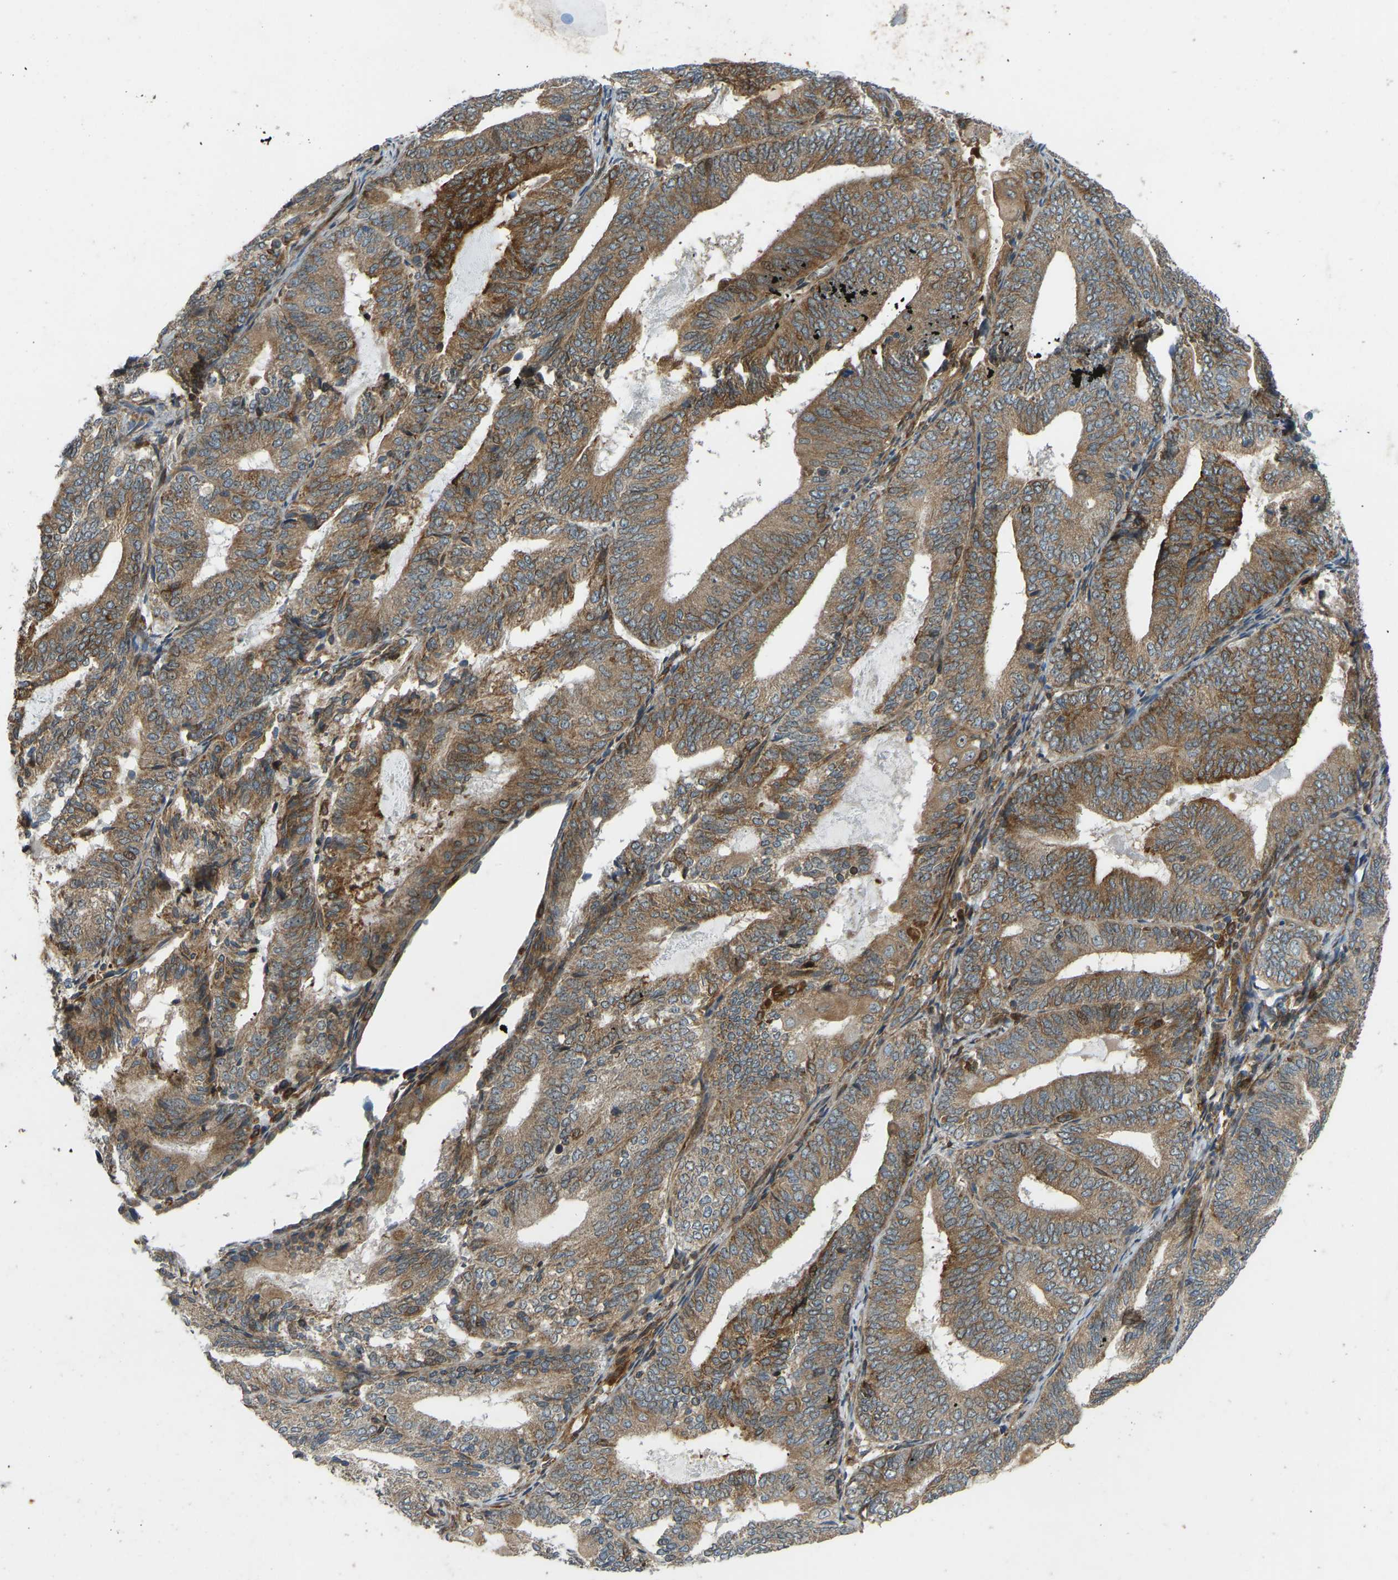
{"staining": {"intensity": "strong", "quantity": ">75%", "location": "cytoplasmic/membranous"}, "tissue": "endometrial cancer", "cell_type": "Tumor cells", "image_type": "cancer", "snomed": [{"axis": "morphology", "description": "Adenocarcinoma, NOS"}, {"axis": "topography", "description": "Endometrium"}], "caption": "Immunohistochemistry (IHC) (DAB) staining of endometrial adenocarcinoma demonstrates strong cytoplasmic/membranous protein expression in approximately >75% of tumor cells.", "gene": "OS9", "patient": {"sex": "female", "age": 81}}